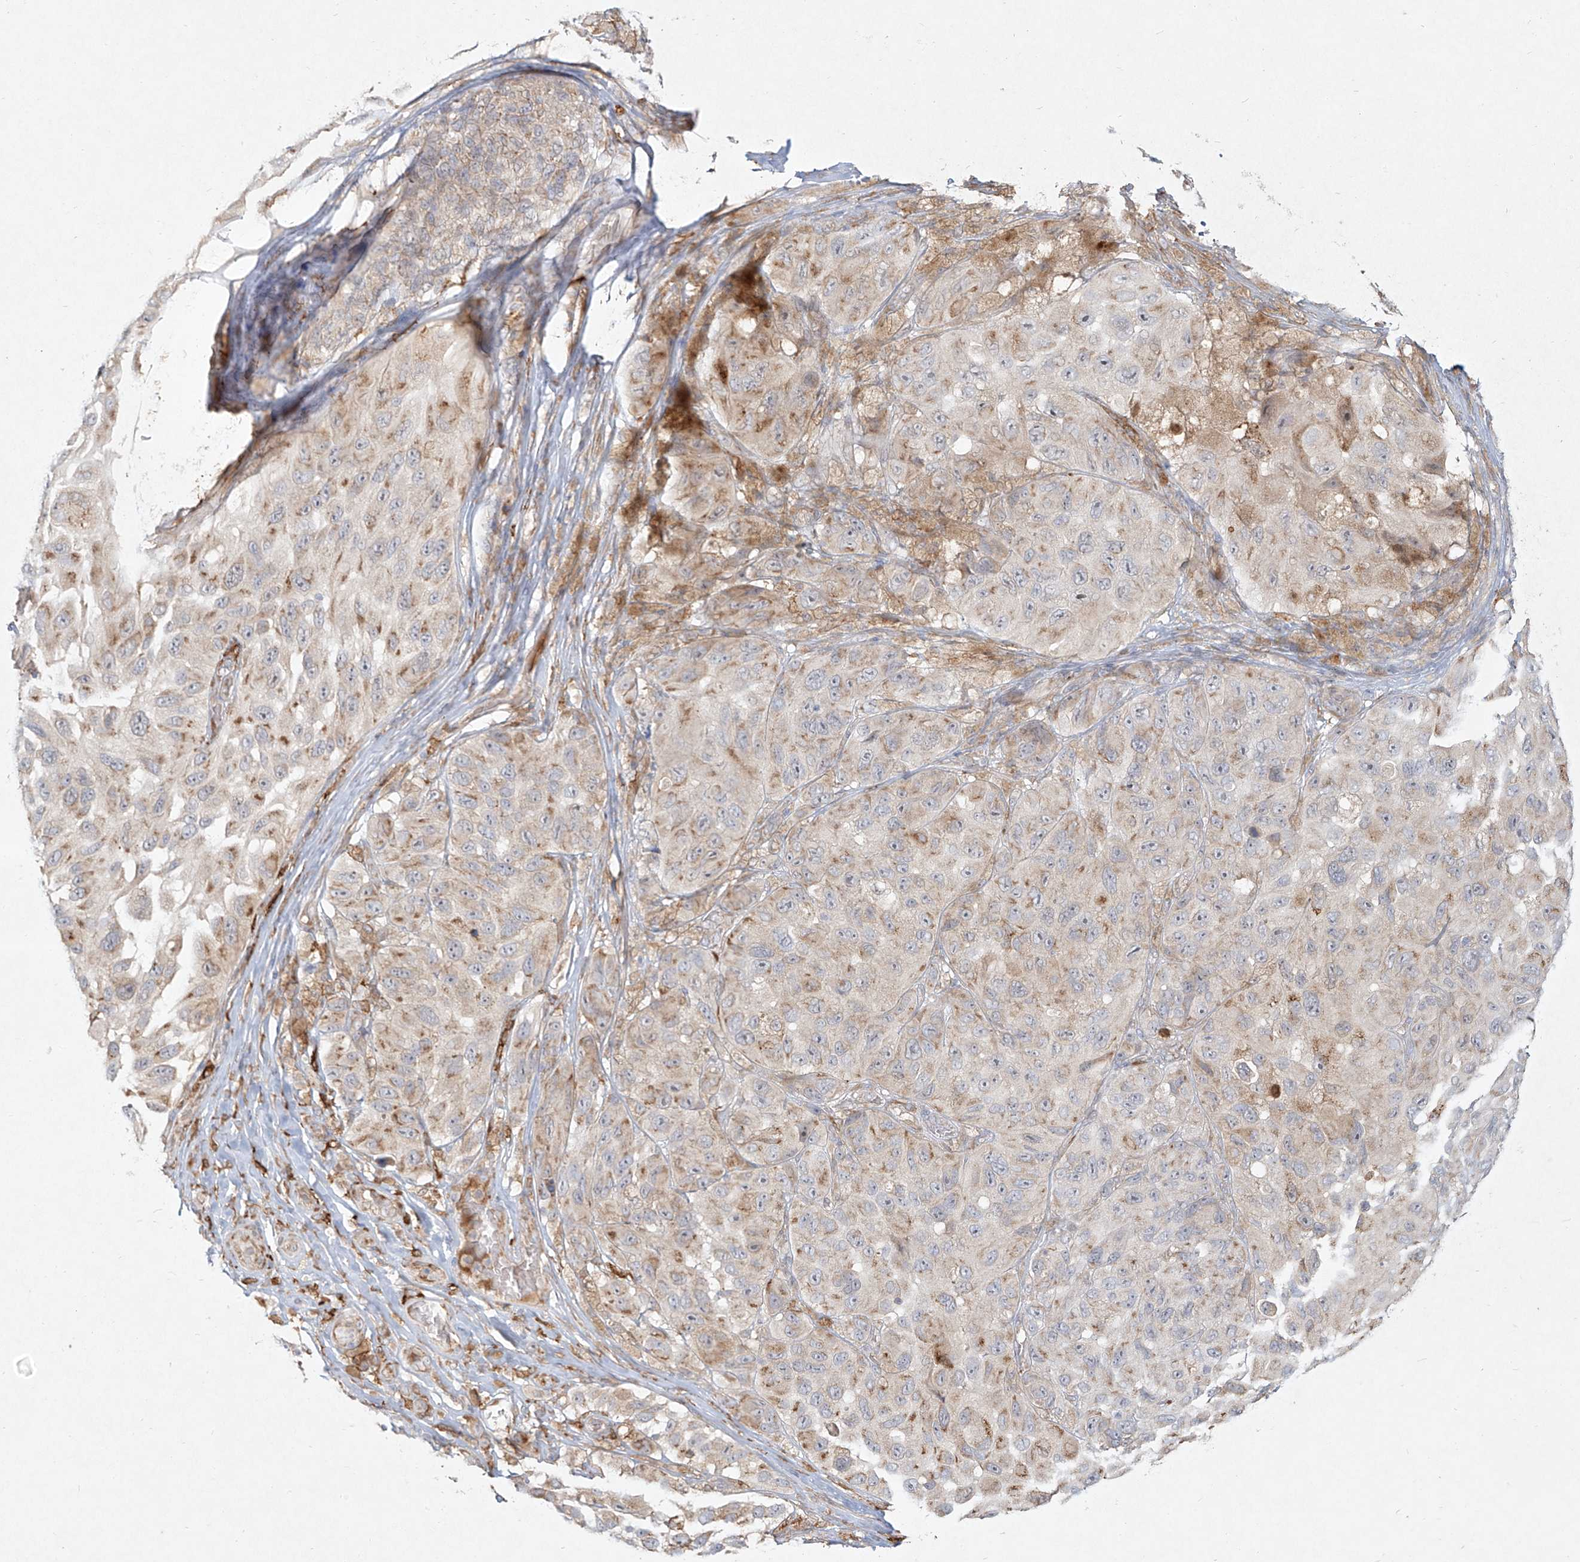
{"staining": {"intensity": "weak", "quantity": "25%-75%", "location": "cytoplasmic/membranous"}, "tissue": "melanoma", "cell_type": "Tumor cells", "image_type": "cancer", "snomed": [{"axis": "morphology", "description": "Malignant melanoma, NOS"}, {"axis": "topography", "description": "Skin"}], "caption": "Immunohistochemistry (IHC) photomicrograph of neoplastic tissue: human malignant melanoma stained using immunohistochemistry (IHC) exhibits low levels of weak protein expression localized specifically in the cytoplasmic/membranous of tumor cells, appearing as a cytoplasmic/membranous brown color.", "gene": "CD209", "patient": {"sex": "female", "age": 73}}